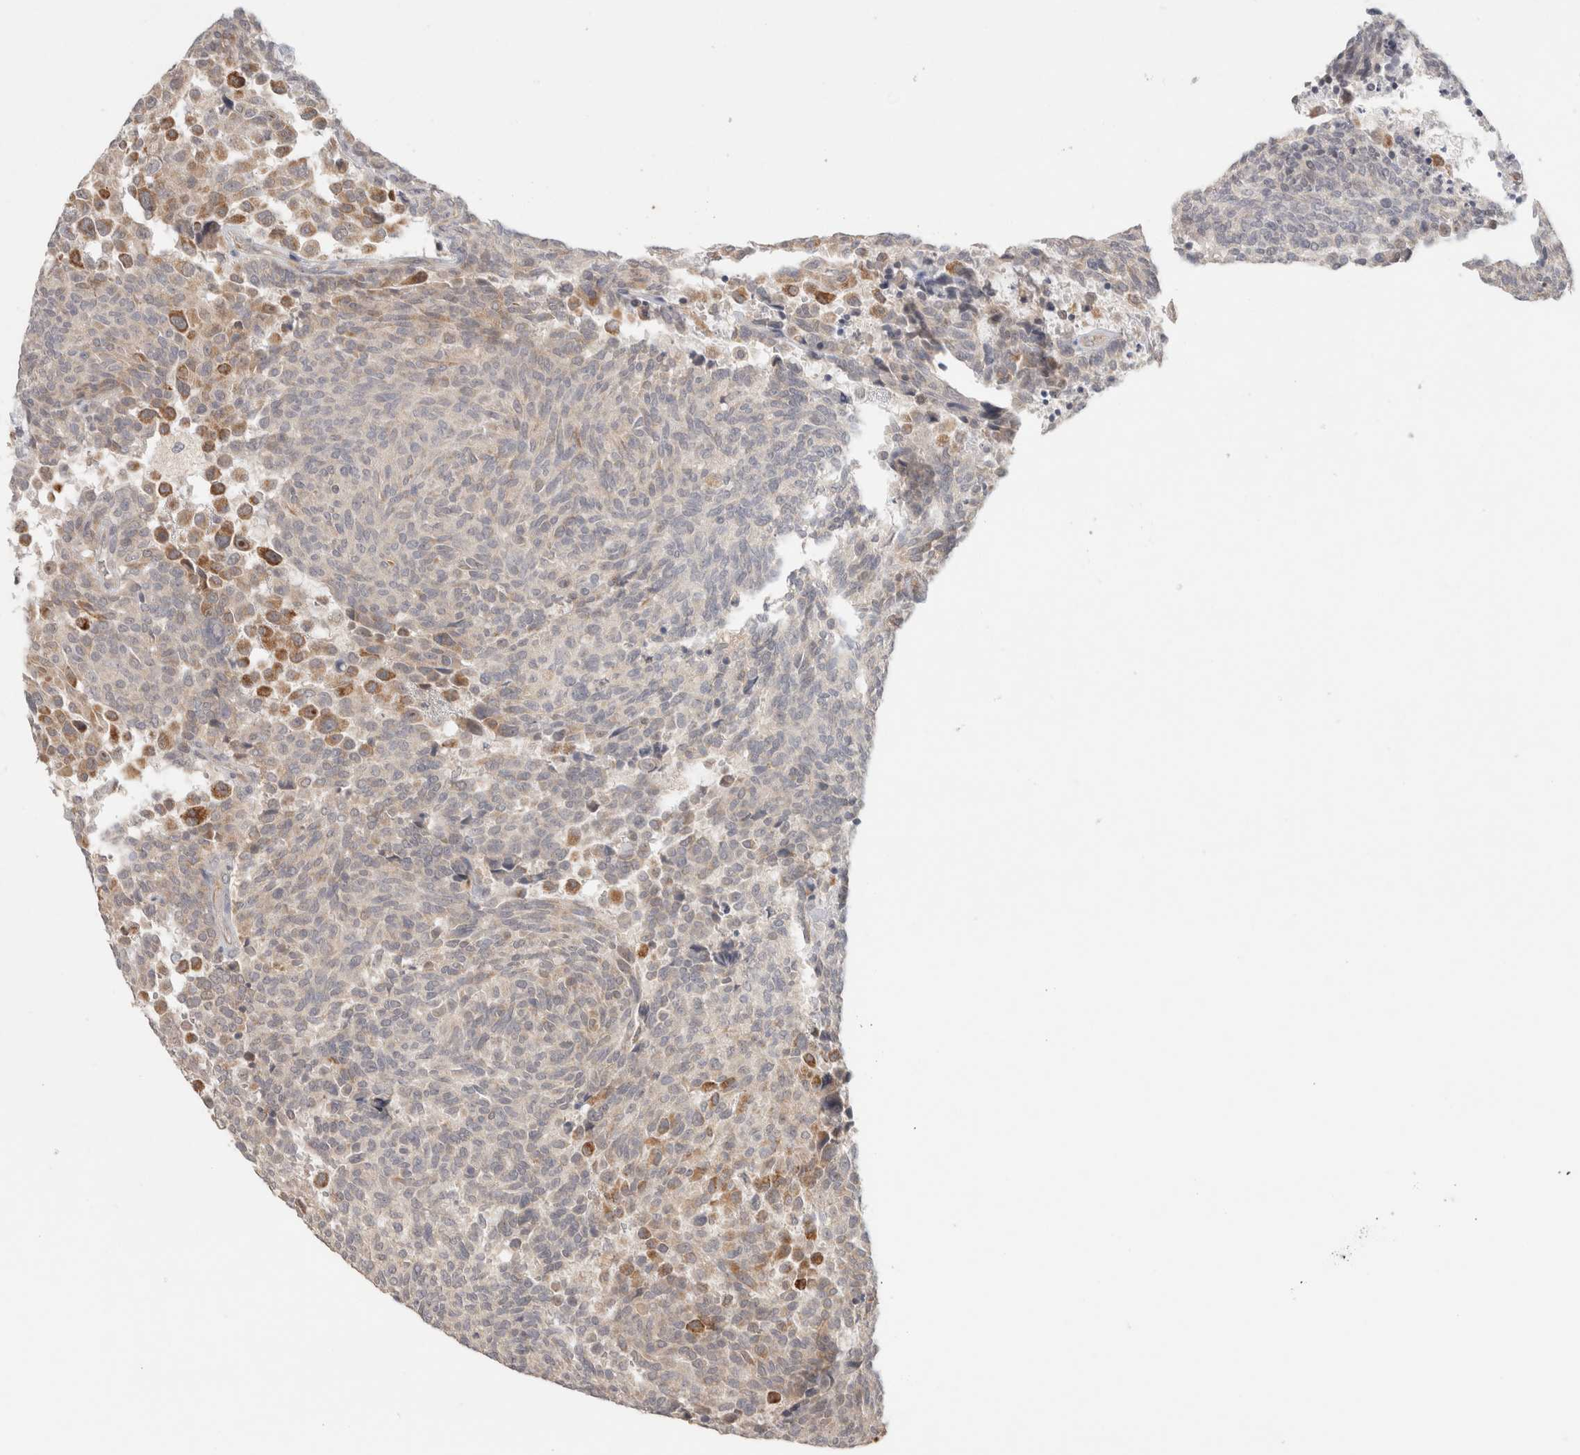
{"staining": {"intensity": "weak", "quantity": "<25%", "location": "cytoplasmic/membranous"}, "tissue": "carcinoid", "cell_type": "Tumor cells", "image_type": "cancer", "snomed": [{"axis": "morphology", "description": "Carcinoid, malignant, NOS"}, {"axis": "topography", "description": "Pancreas"}], "caption": "Tumor cells show no significant protein staining in carcinoid.", "gene": "HSPG2", "patient": {"sex": "female", "age": 54}}